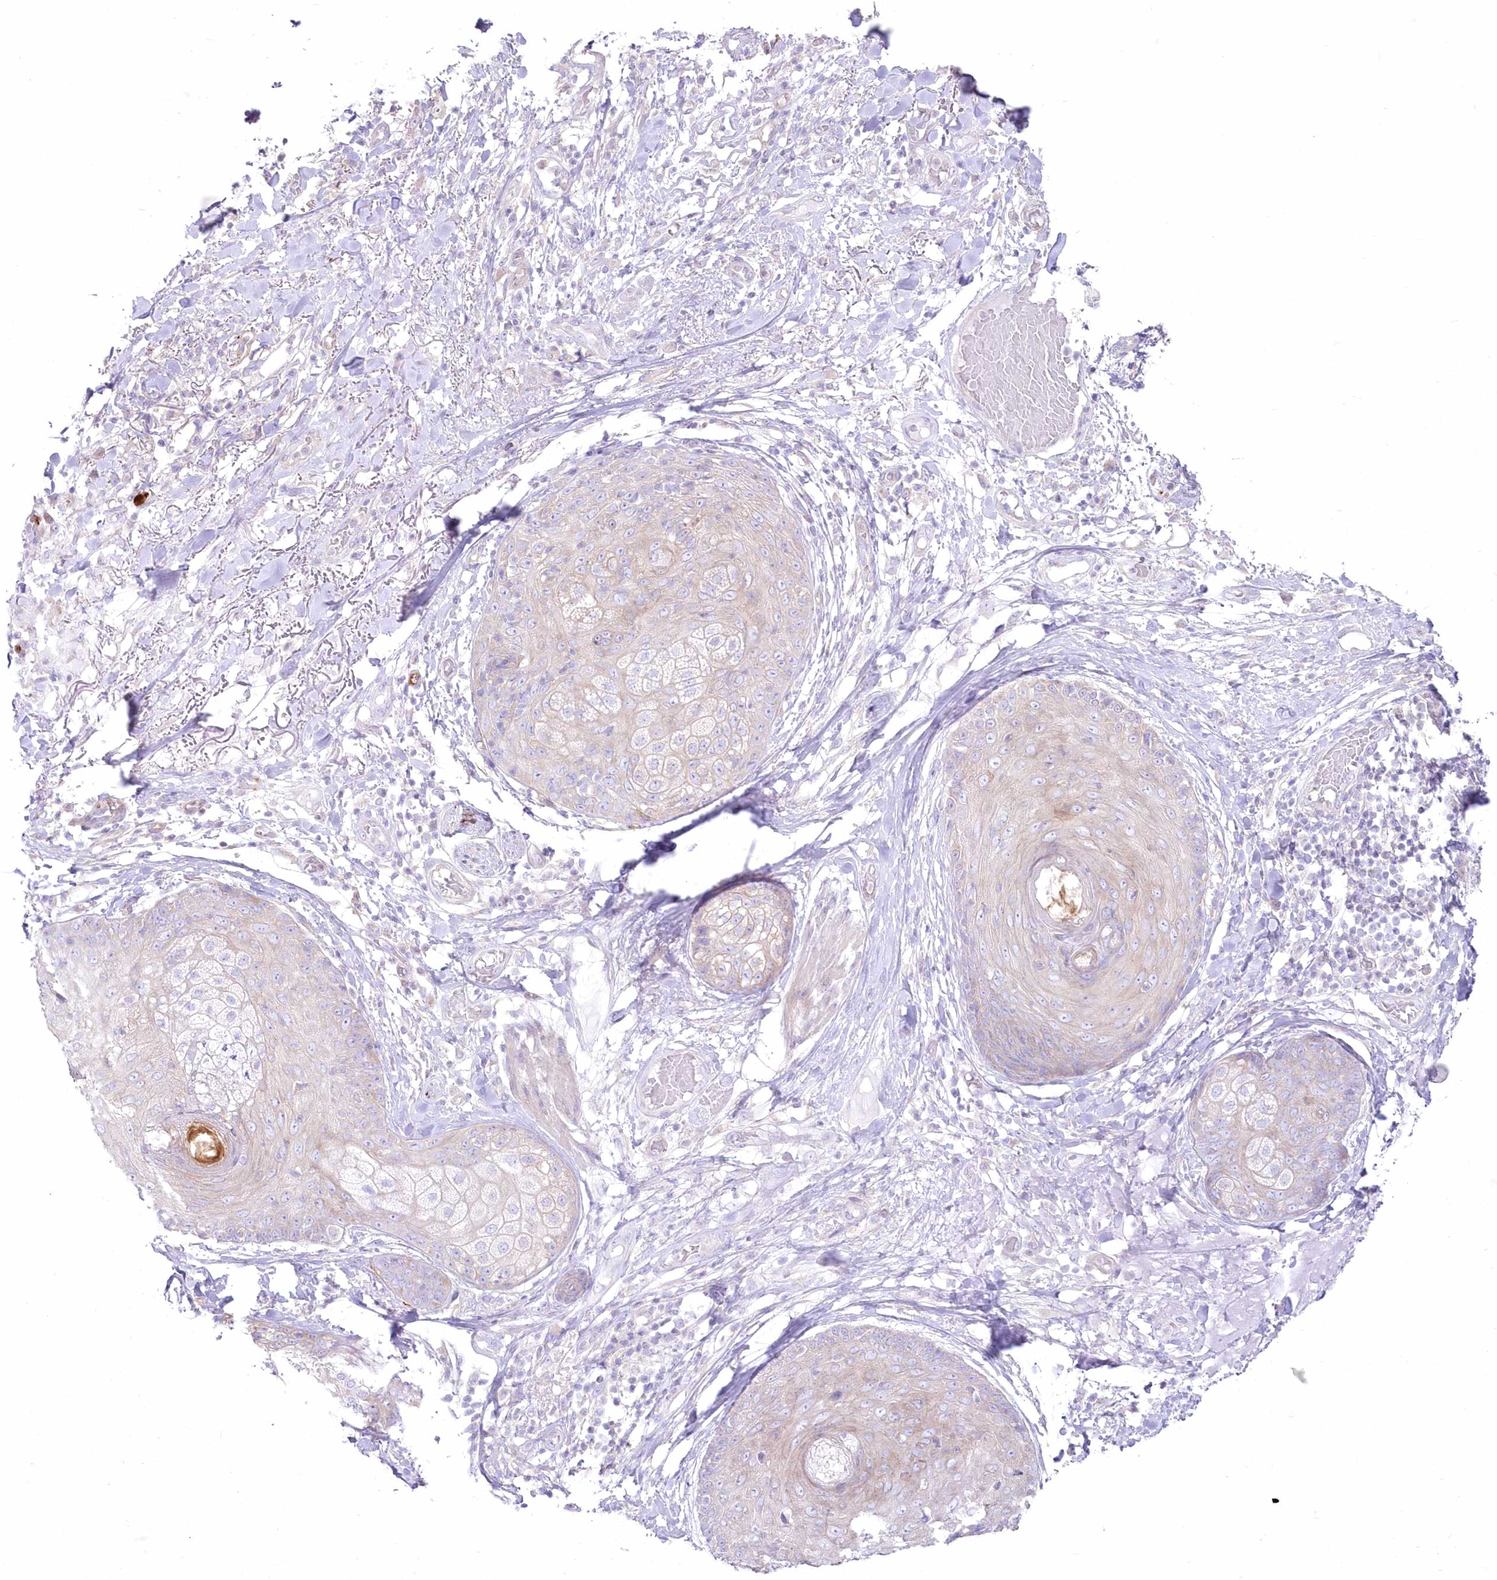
{"staining": {"intensity": "weak", "quantity": "<25%", "location": "cytoplasmic/membranous"}, "tissue": "skin cancer", "cell_type": "Tumor cells", "image_type": "cancer", "snomed": [{"axis": "morphology", "description": "Squamous cell carcinoma, NOS"}, {"axis": "topography", "description": "Skin"}], "caption": "High power microscopy histopathology image of an immunohistochemistry micrograph of skin cancer (squamous cell carcinoma), revealing no significant positivity in tumor cells.", "gene": "ZNF843", "patient": {"sex": "female", "age": 88}}